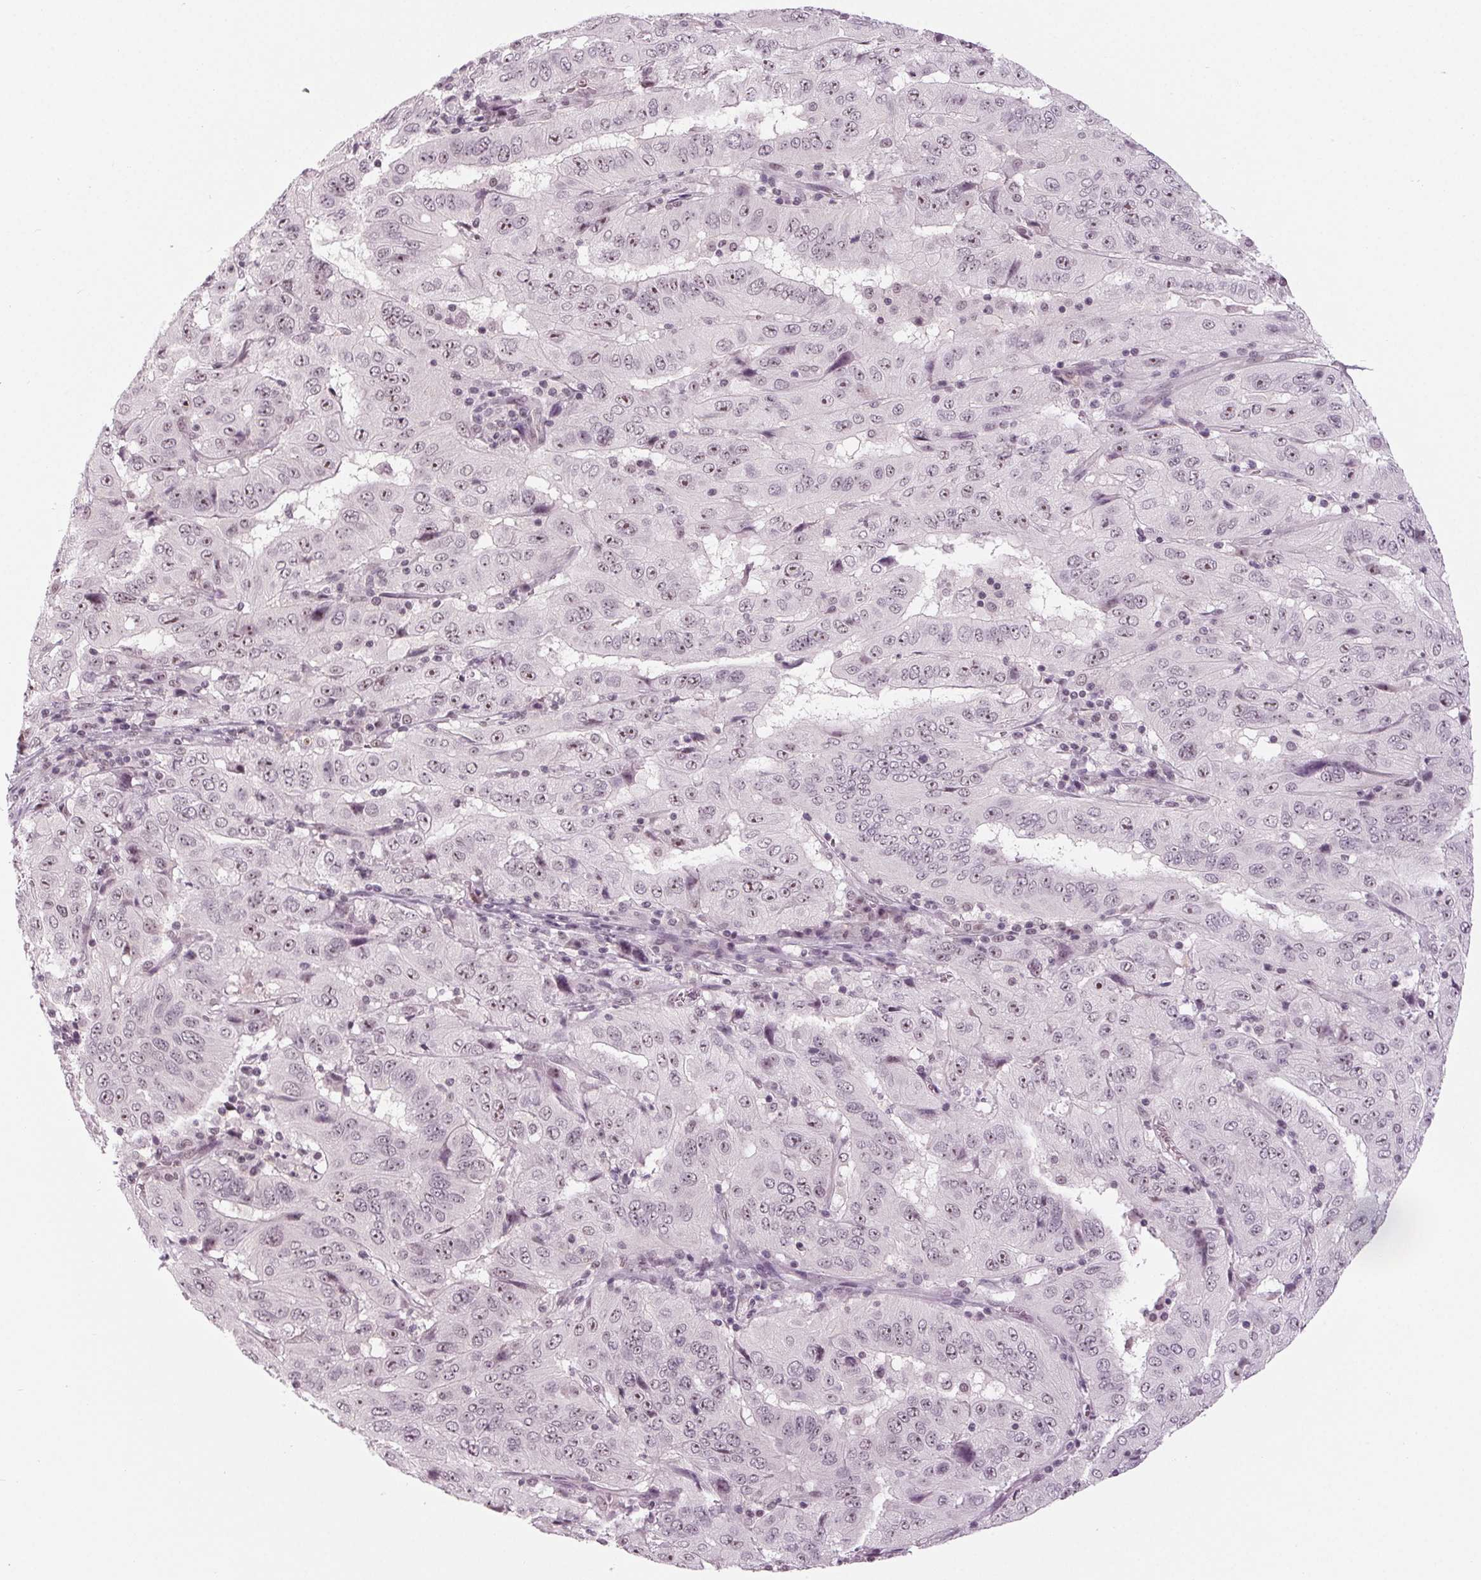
{"staining": {"intensity": "weak", "quantity": "25%-75%", "location": "nuclear"}, "tissue": "pancreatic cancer", "cell_type": "Tumor cells", "image_type": "cancer", "snomed": [{"axis": "morphology", "description": "Adenocarcinoma, NOS"}, {"axis": "topography", "description": "Pancreas"}], "caption": "Immunohistochemical staining of human pancreatic cancer (adenocarcinoma) shows low levels of weak nuclear staining in approximately 25%-75% of tumor cells. The staining was performed using DAB, with brown indicating positive protein expression. Nuclei are stained blue with hematoxylin.", "gene": "DDX41", "patient": {"sex": "male", "age": 63}}